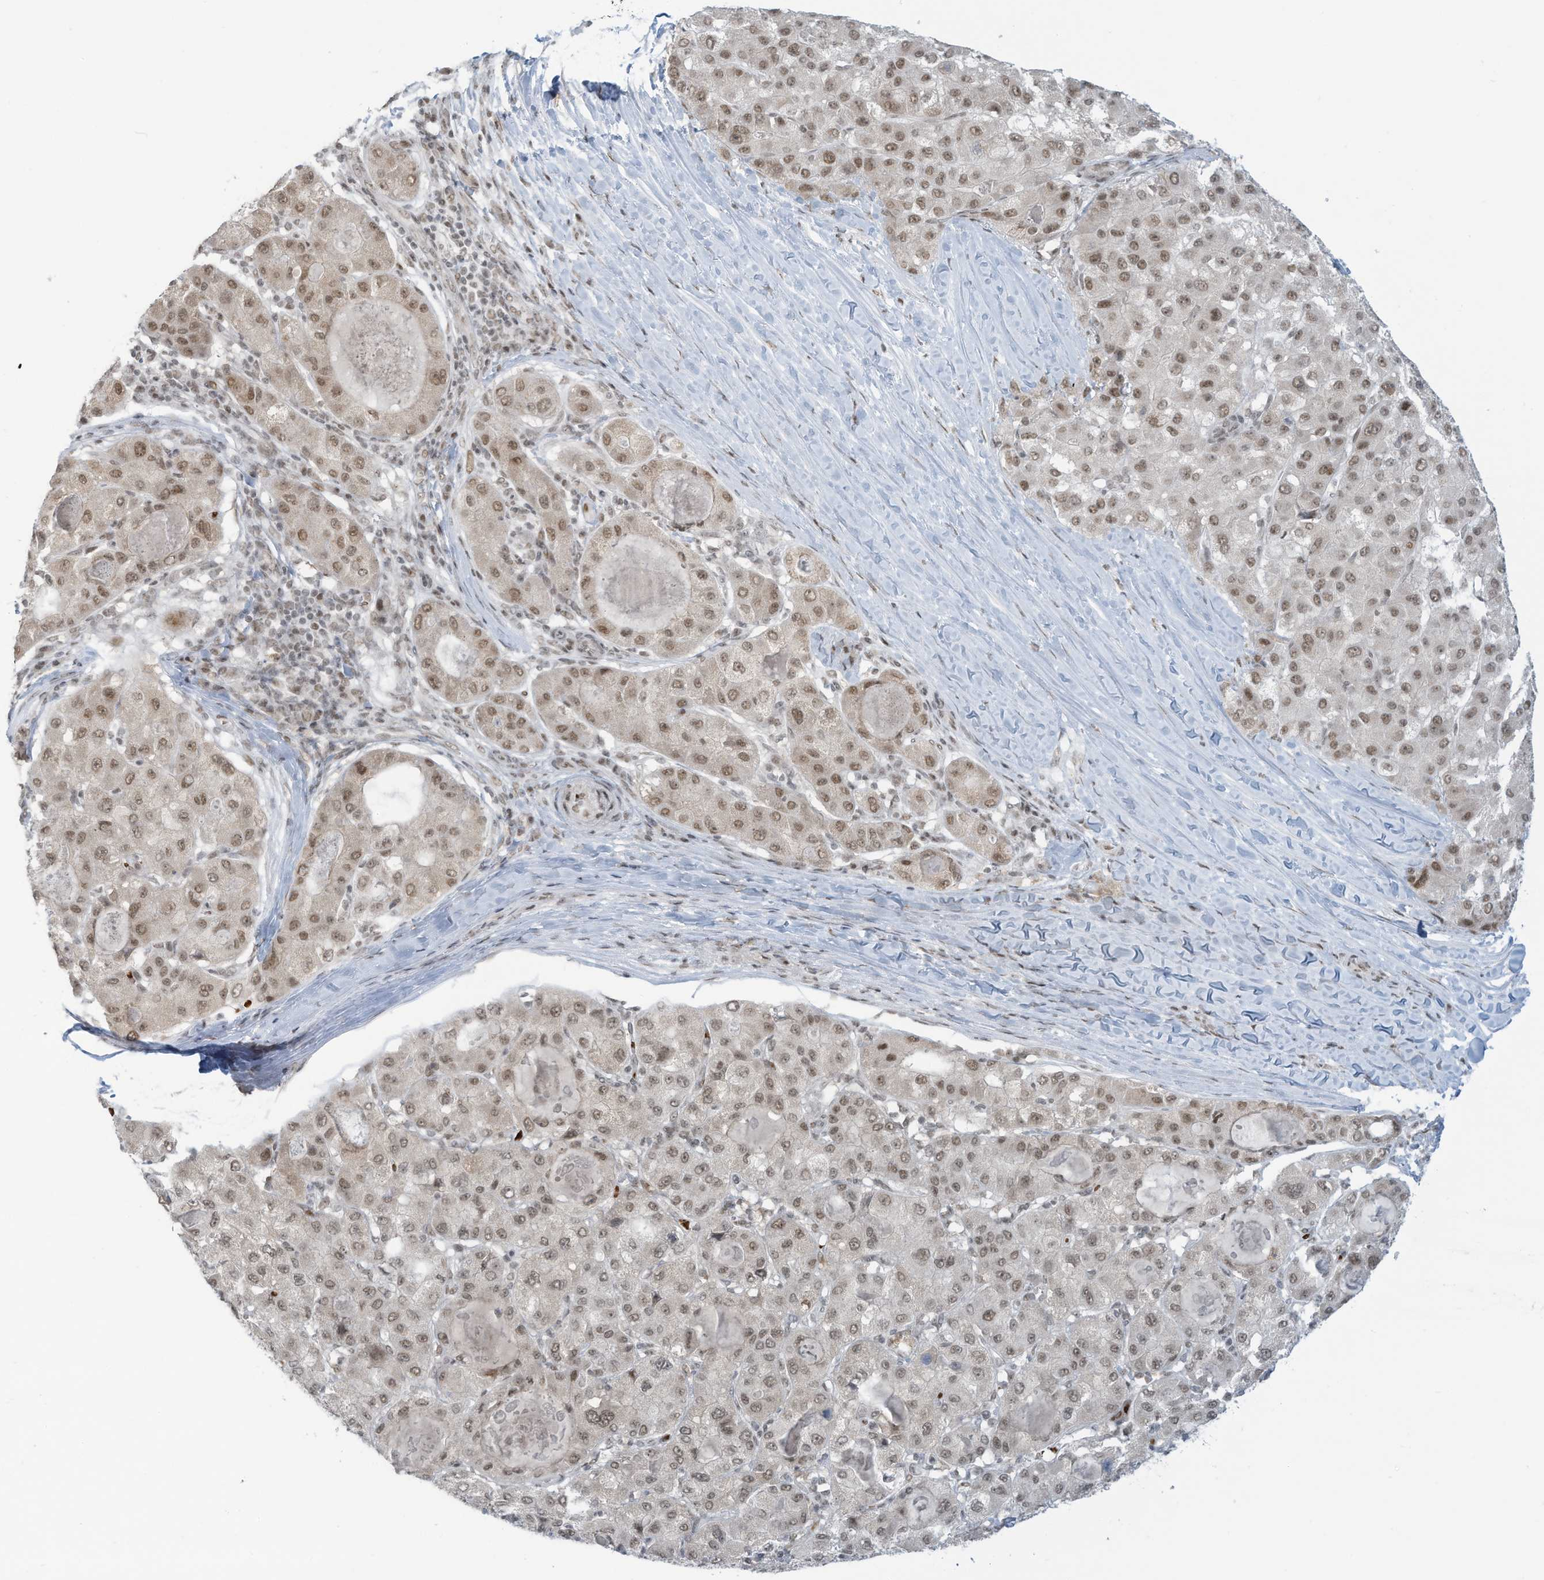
{"staining": {"intensity": "moderate", "quantity": ">75%", "location": "nuclear"}, "tissue": "liver cancer", "cell_type": "Tumor cells", "image_type": "cancer", "snomed": [{"axis": "morphology", "description": "Carcinoma, Hepatocellular, NOS"}, {"axis": "topography", "description": "Liver"}], "caption": "A high-resolution micrograph shows immunohistochemistry staining of liver cancer, which reveals moderate nuclear staining in approximately >75% of tumor cells. Using DAB (brown) and hematoxylin (blue) stains, captured at high magnification using brightfield microscopy.", "gene": "ECT2L", "patient": {"sex": "male", "age": 80}}